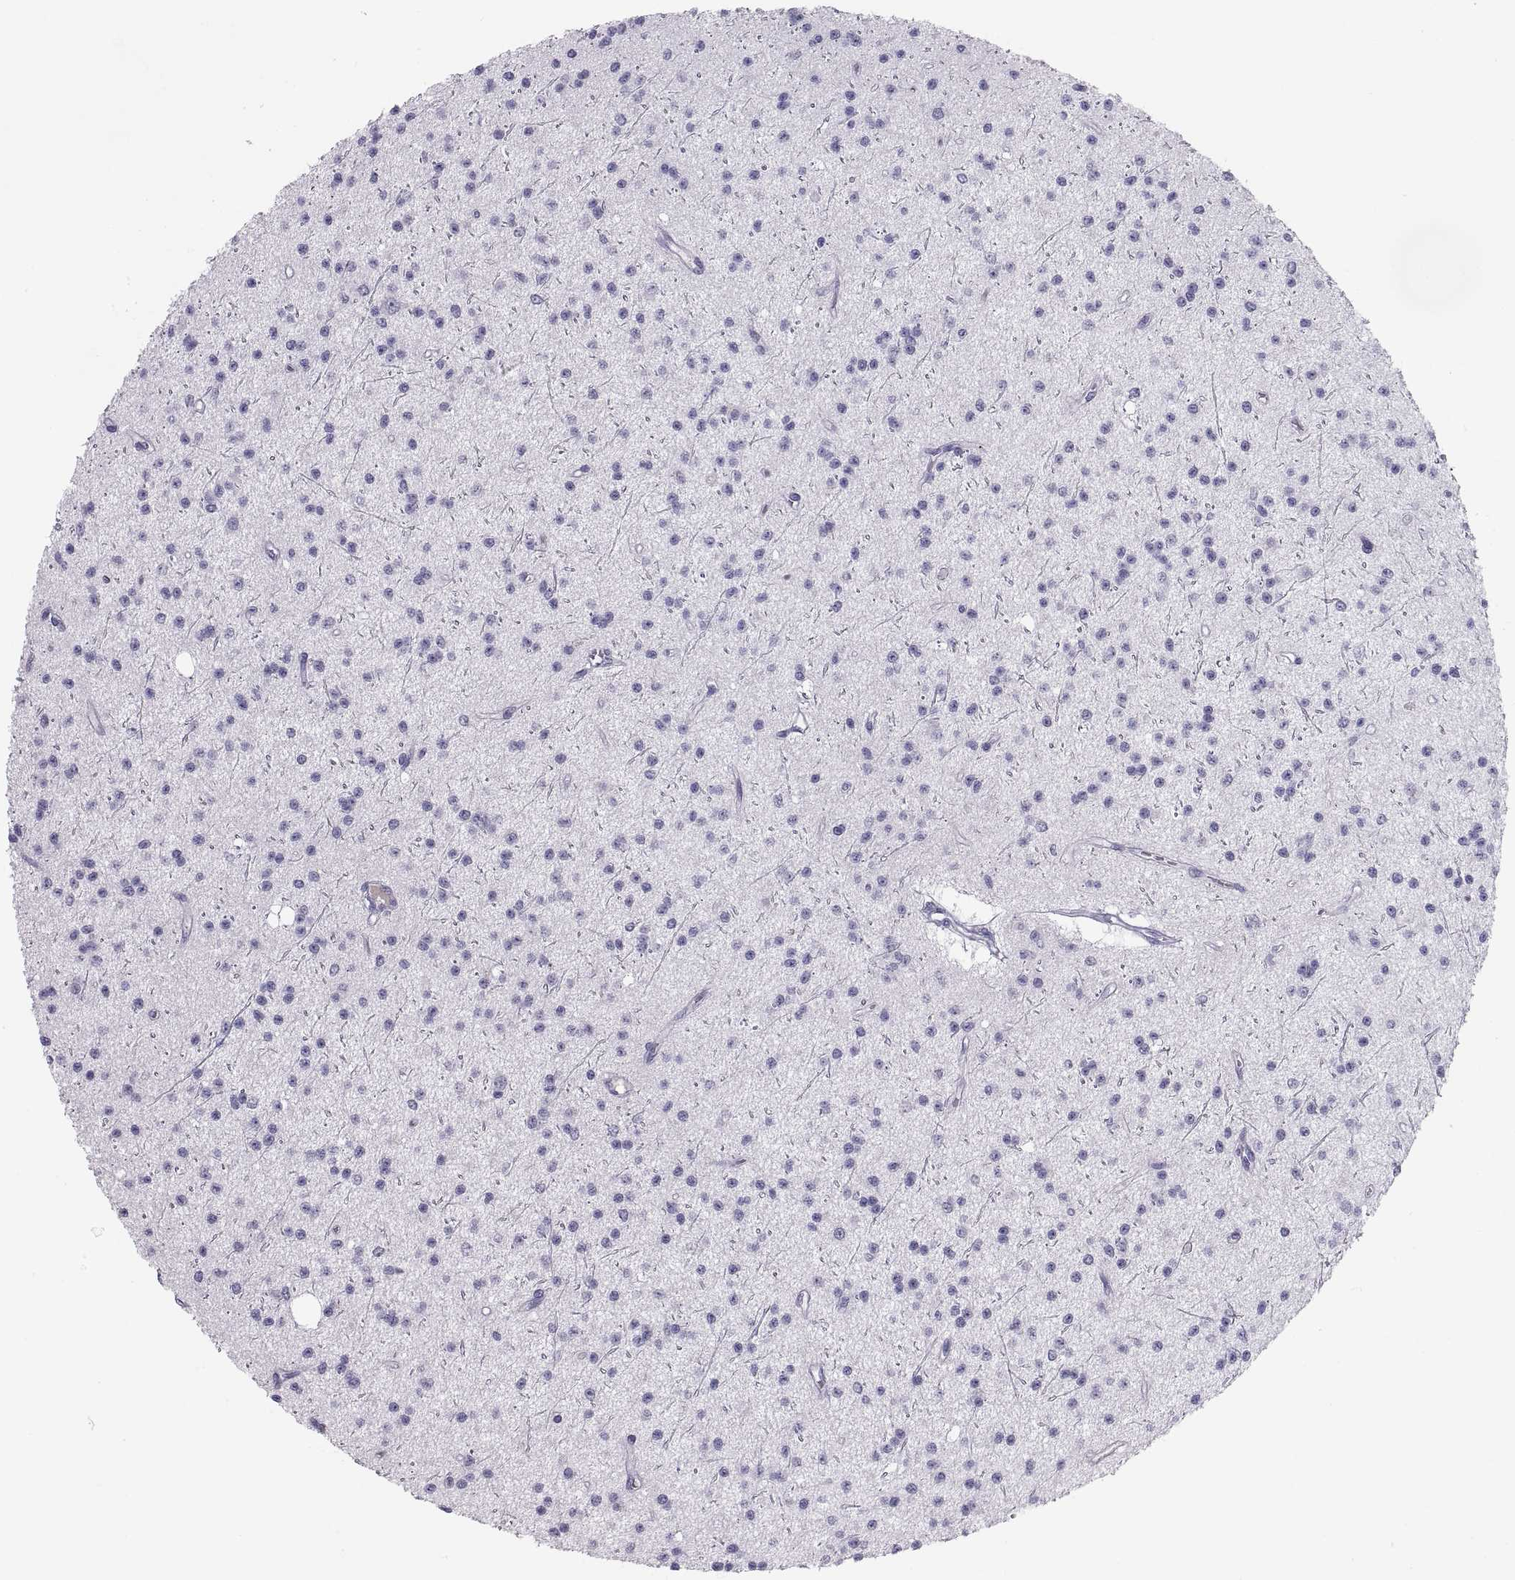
{"staining": {"intensity": "negative", "quantity": "none", "location": "none"}, "tissue": "glioma", "cell_type": "Tumor cells", "image_type": "cancer", "snomed": [{"axis": "morphology", "description": "Glioma, malignant, Low grade"}, {"axis": "topography", "description": "Brain"}], "caption": "Immunohistochemical staining of low-grade glioma (malignant) shows no significant staining in tumor cells.", "gene": "MAGEB2", "patient": {"sex": "male", "age": 27}}